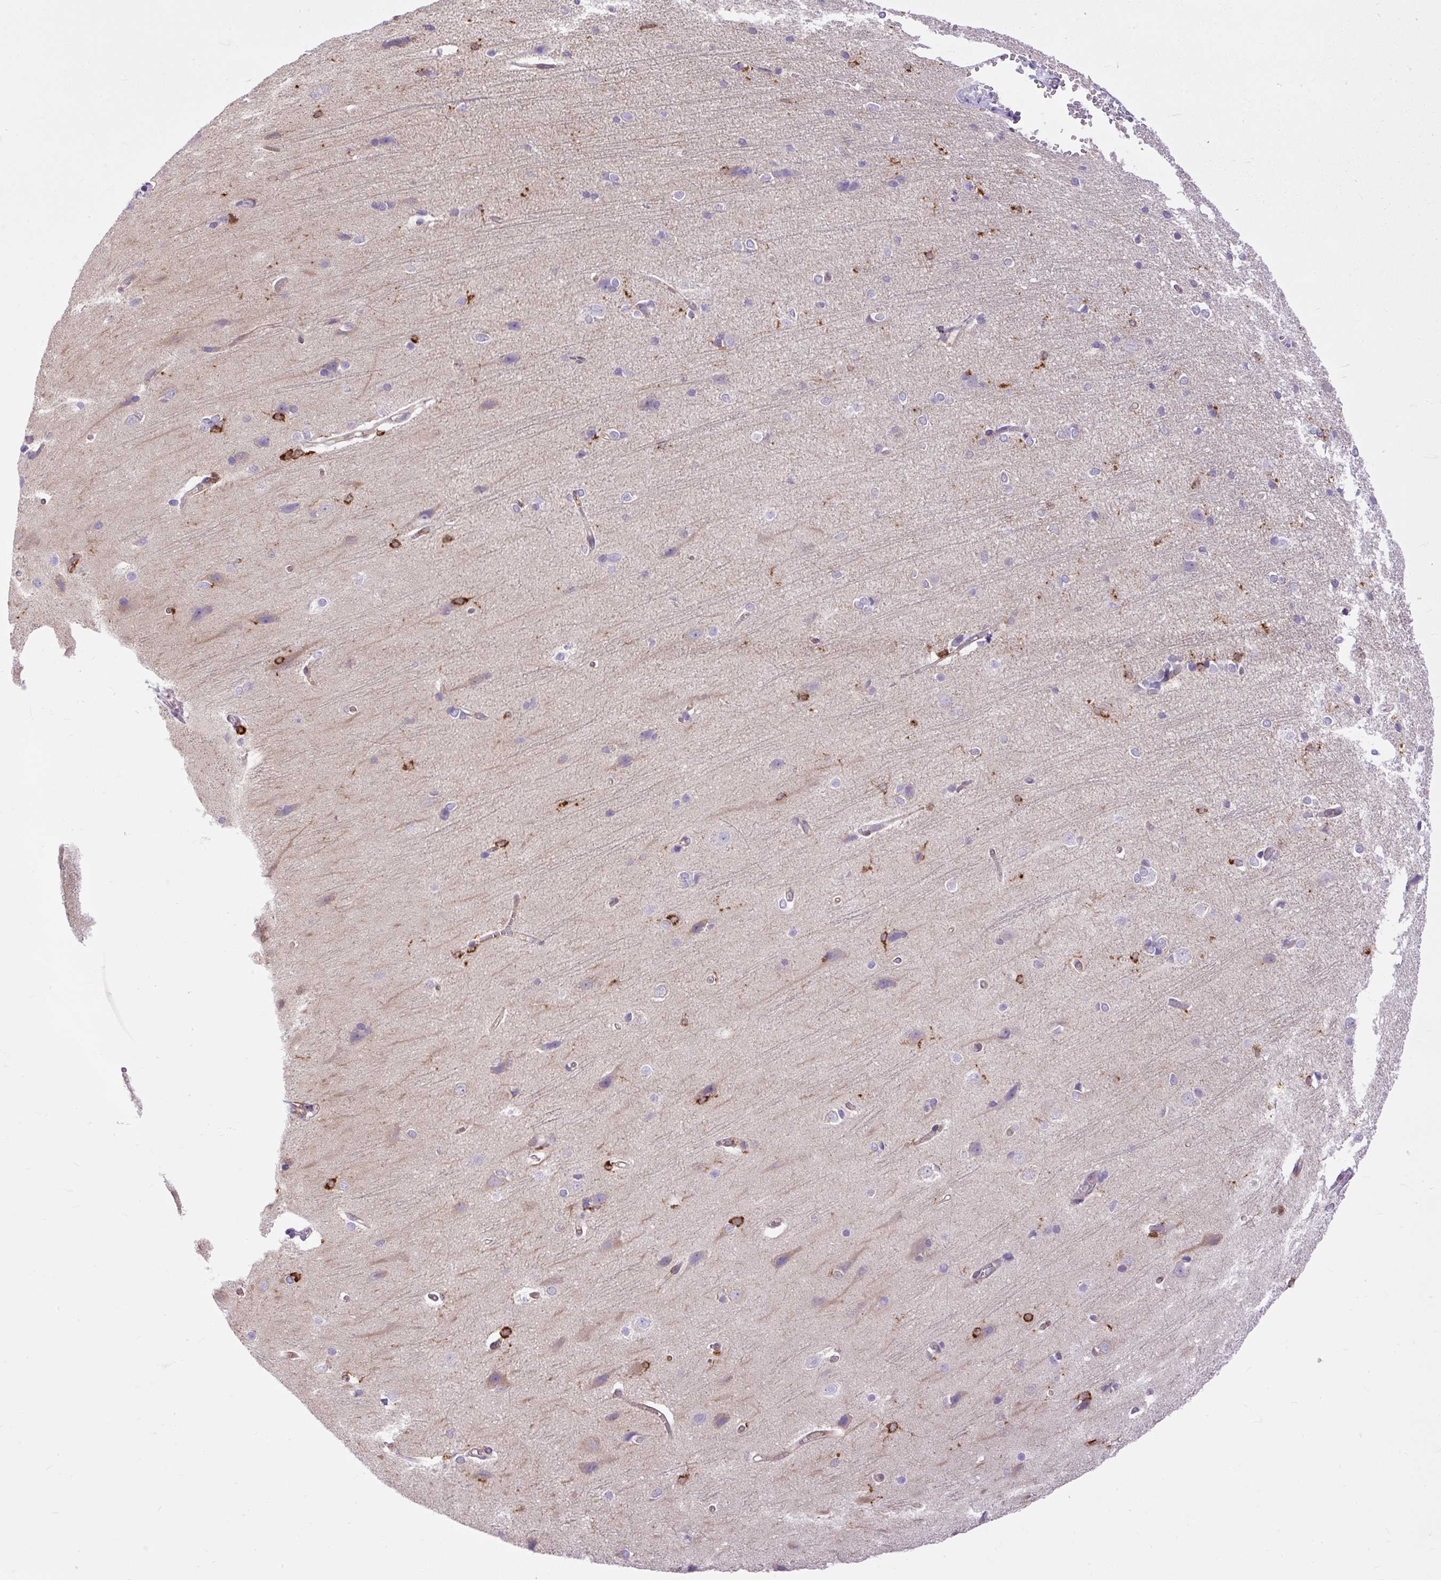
{"staining": {"intensity": "negative", "quantity": "none", "location": "none"}, "tissue": "cerebral cortex", "cell_type": "Endothelial cells", "image_type": "normal", "snomed": [{"axis": "morphology", "description": "Normal tissue, NOS"}, {"axis": "topography", "description": "Cerebral cortex"}], "caption": "An immunohistochemistry photomicrograph of unremarkable cerebral cortex is shown. There is no staining in endothelial cells of cerebral cortex. (DAB immunohistochemistry visualized using brightfield microscopy, high magnification).", "gene": "MAP1S", "patient": {"sex": "male", "age": 37}}